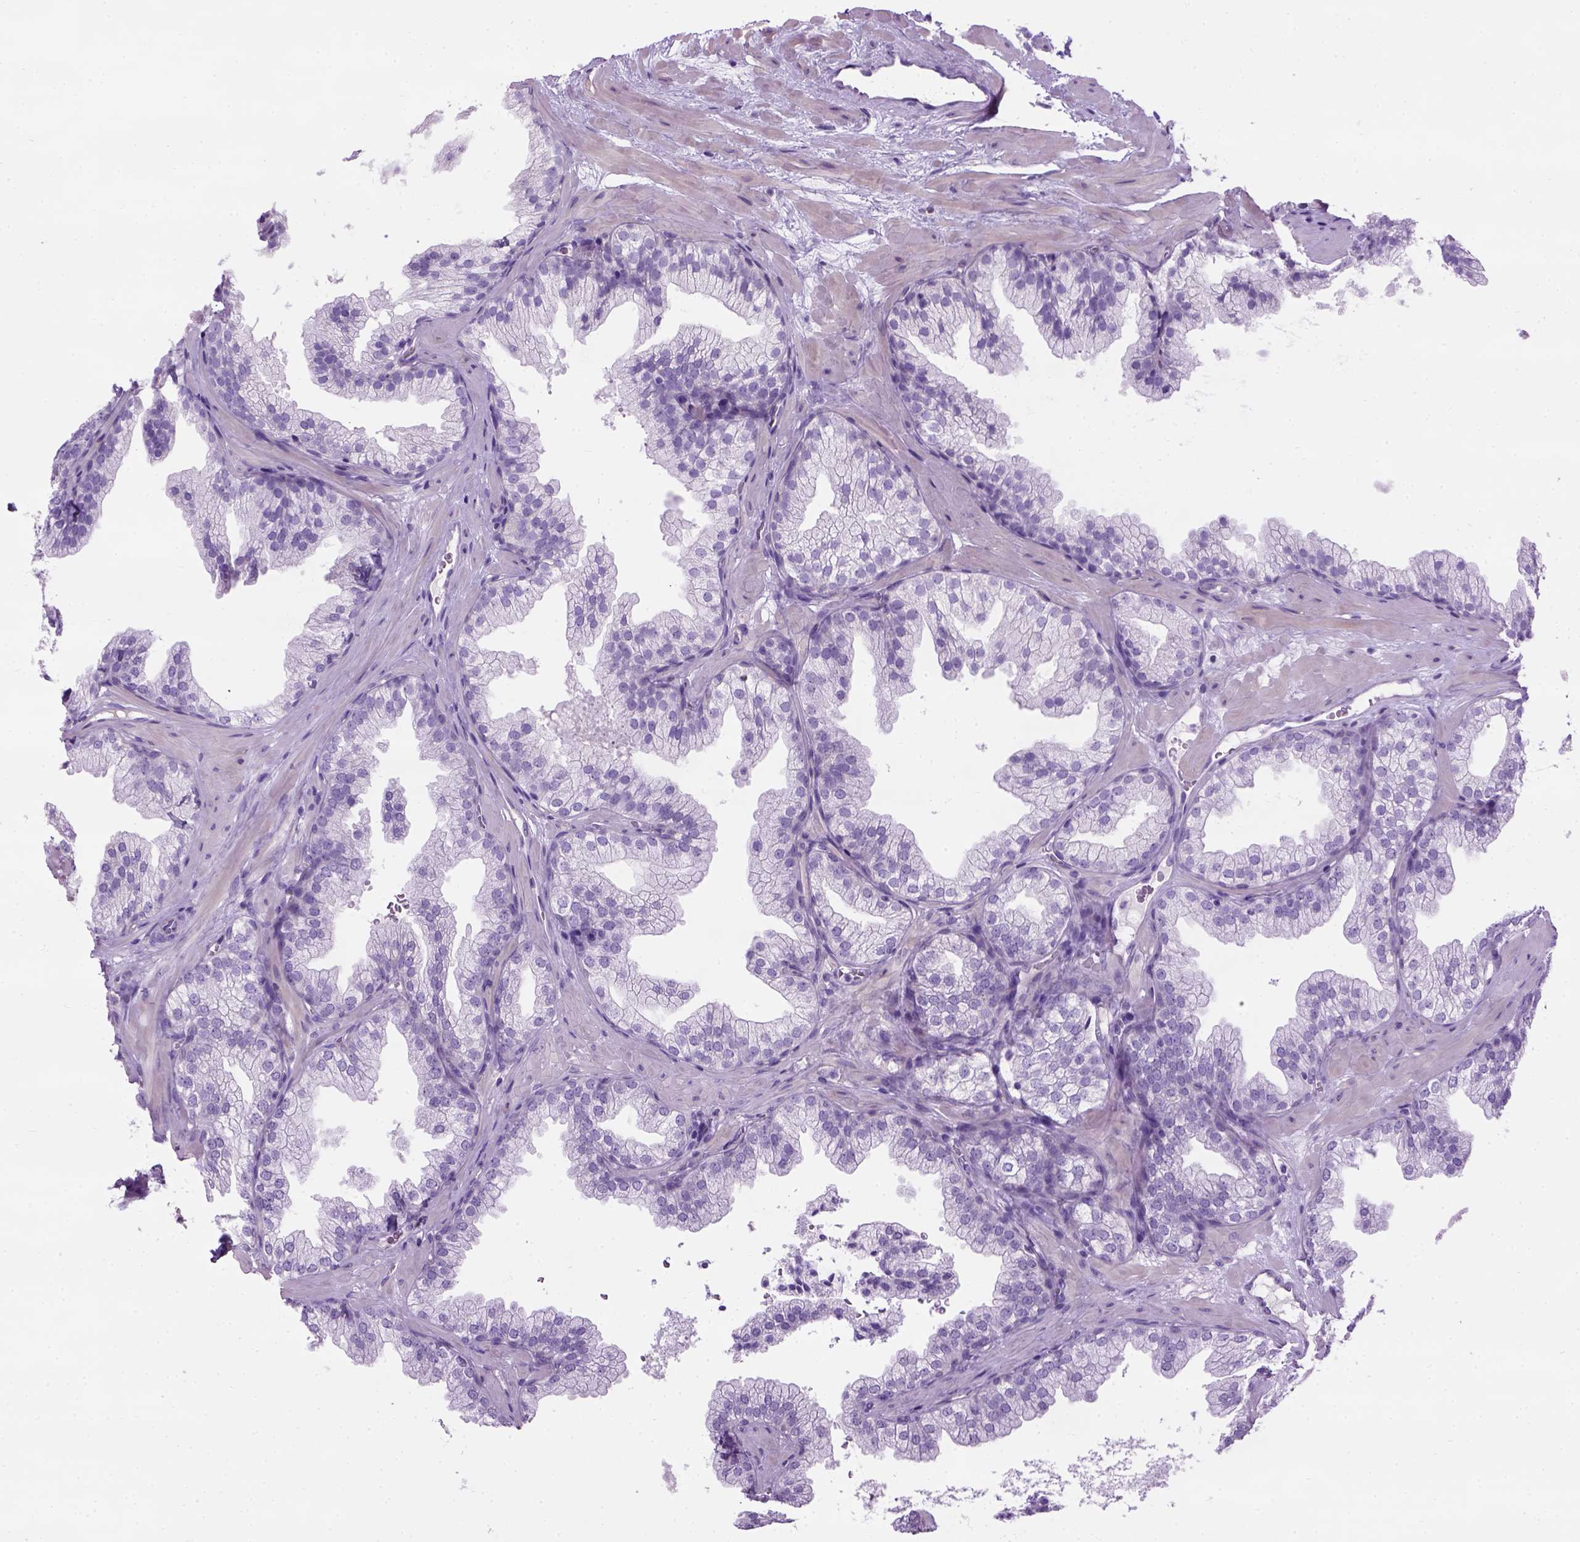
{"staining": {"intensity": "negative", "quantity": "none", "location": "none"}, "tissue": "prostate", "cell_type": "Glandular cells", "image_type": "normal", "snomed": [{"axis": "morphology", "description": "Normal tissue, NOS"}, {"axis": "topography", "description": "Prostate"}], "caption": "IHC micrograph of unremarkable human prostate stained for a protein (brown), which displays no positivity in glandular cells. (Stains: DAB IHC with hematoxylin counter stain, Microscopy: brightfield microscopy at high magnification).", "gene": "GABRB2", "patient": {"sex": "male", "age": 37}}